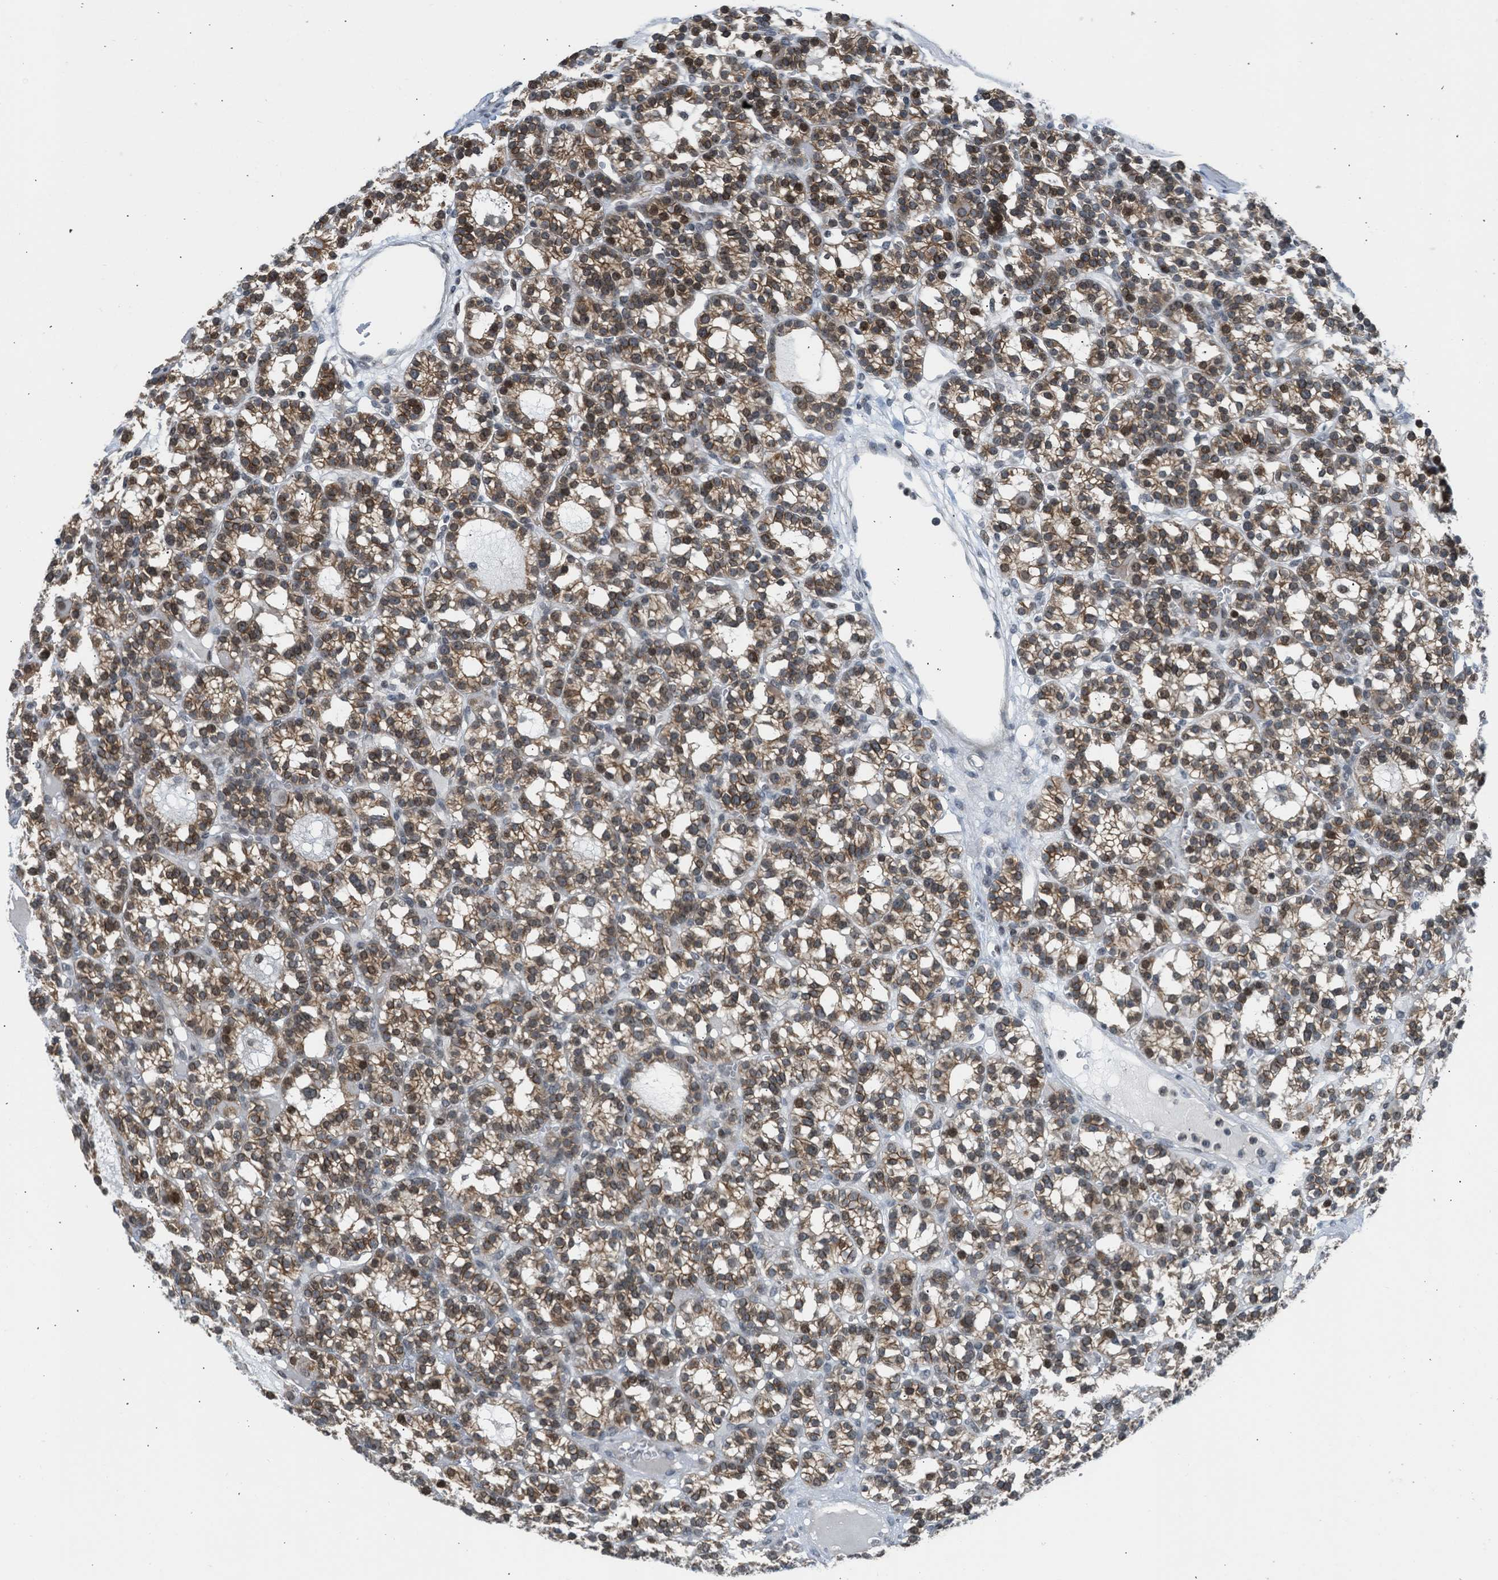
{"staining": {"intensity": "moderate", "quantity": ">75%", "location": "cytoplasmic/membranous,nuclear"}, "tissue": "parathyroid gland", "cell_type": "Glandular cells", "image_type": "normal", "snomed": [{"axis": "morphology", "description": "Normal tissue, NOS"}, {"axis": "morphology", "description": "Adenoma, NOS"}, {"axis": "topography", "description": "Parathyroid gland"}], "caption": "Protein staining shows moderate cytoplasmic/membranous,nuclear positivity in about >75% of glandular cells in benign parathyroid gland. Immunohistochemistry stains the protein of interest in brown and the nuclei are stained blue.", "gene": "TTBK2", "patient": {"sex": "female", "age": 58}}